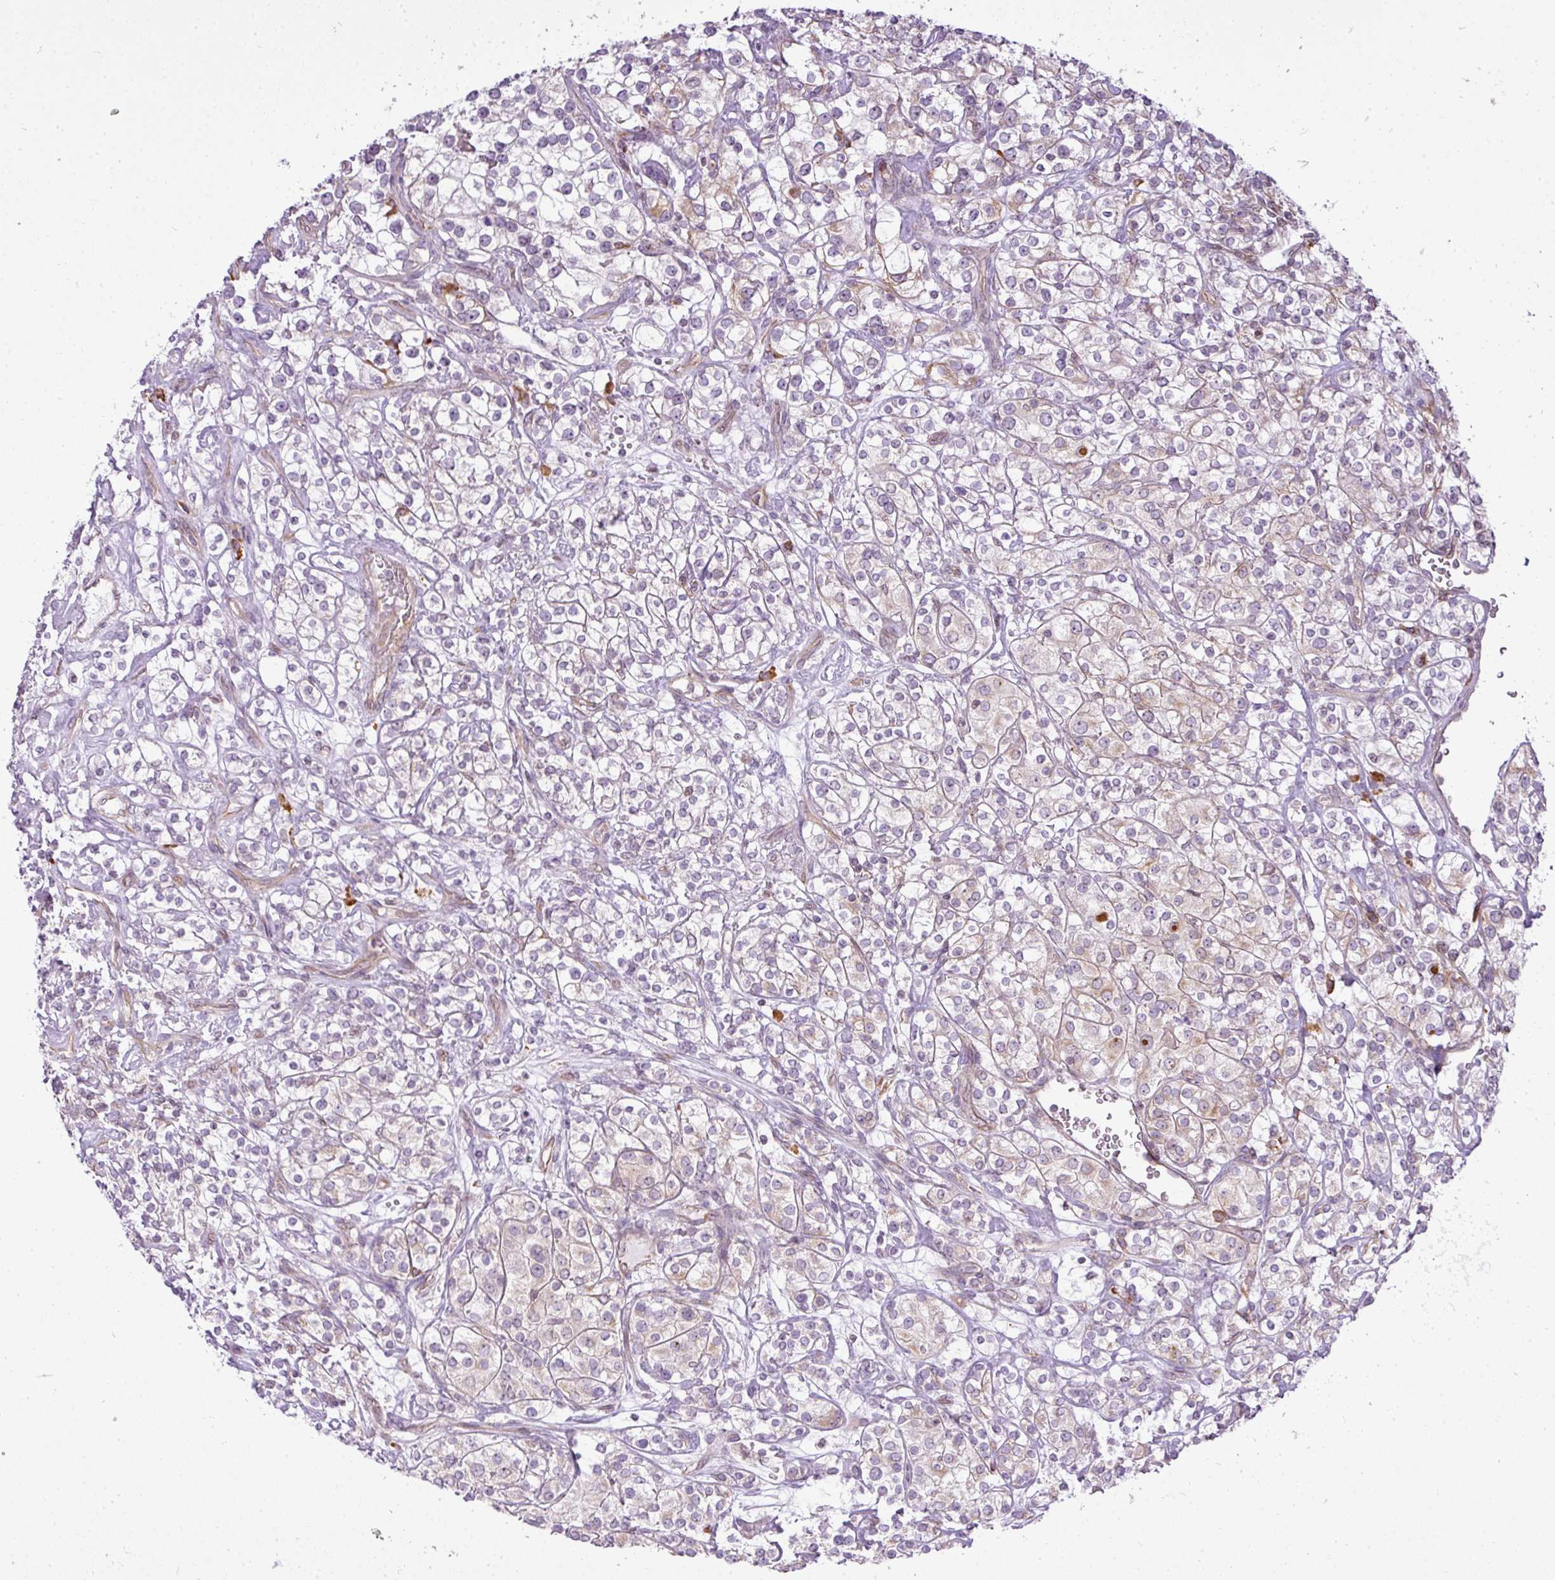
{"staining": {"intensity": "weak", "quantity": "<25%", "location": "cytoplasmic/membranous"}, "tissue": "renal cancer", "cell_type": "Tumor cells", "image_type": "cancer", "snomed": [{"axis": "morphology", "description": "Adenocarcinoma, NOS"}, {"axis": "topography", "description": "Kidney"}], "caption": "This is an immunohistochemistry image of renal adenocarcinoma. There is no positivity in tumor cells.", "gene": "COX18", "patient": {"sex": "male", "age": 77}}